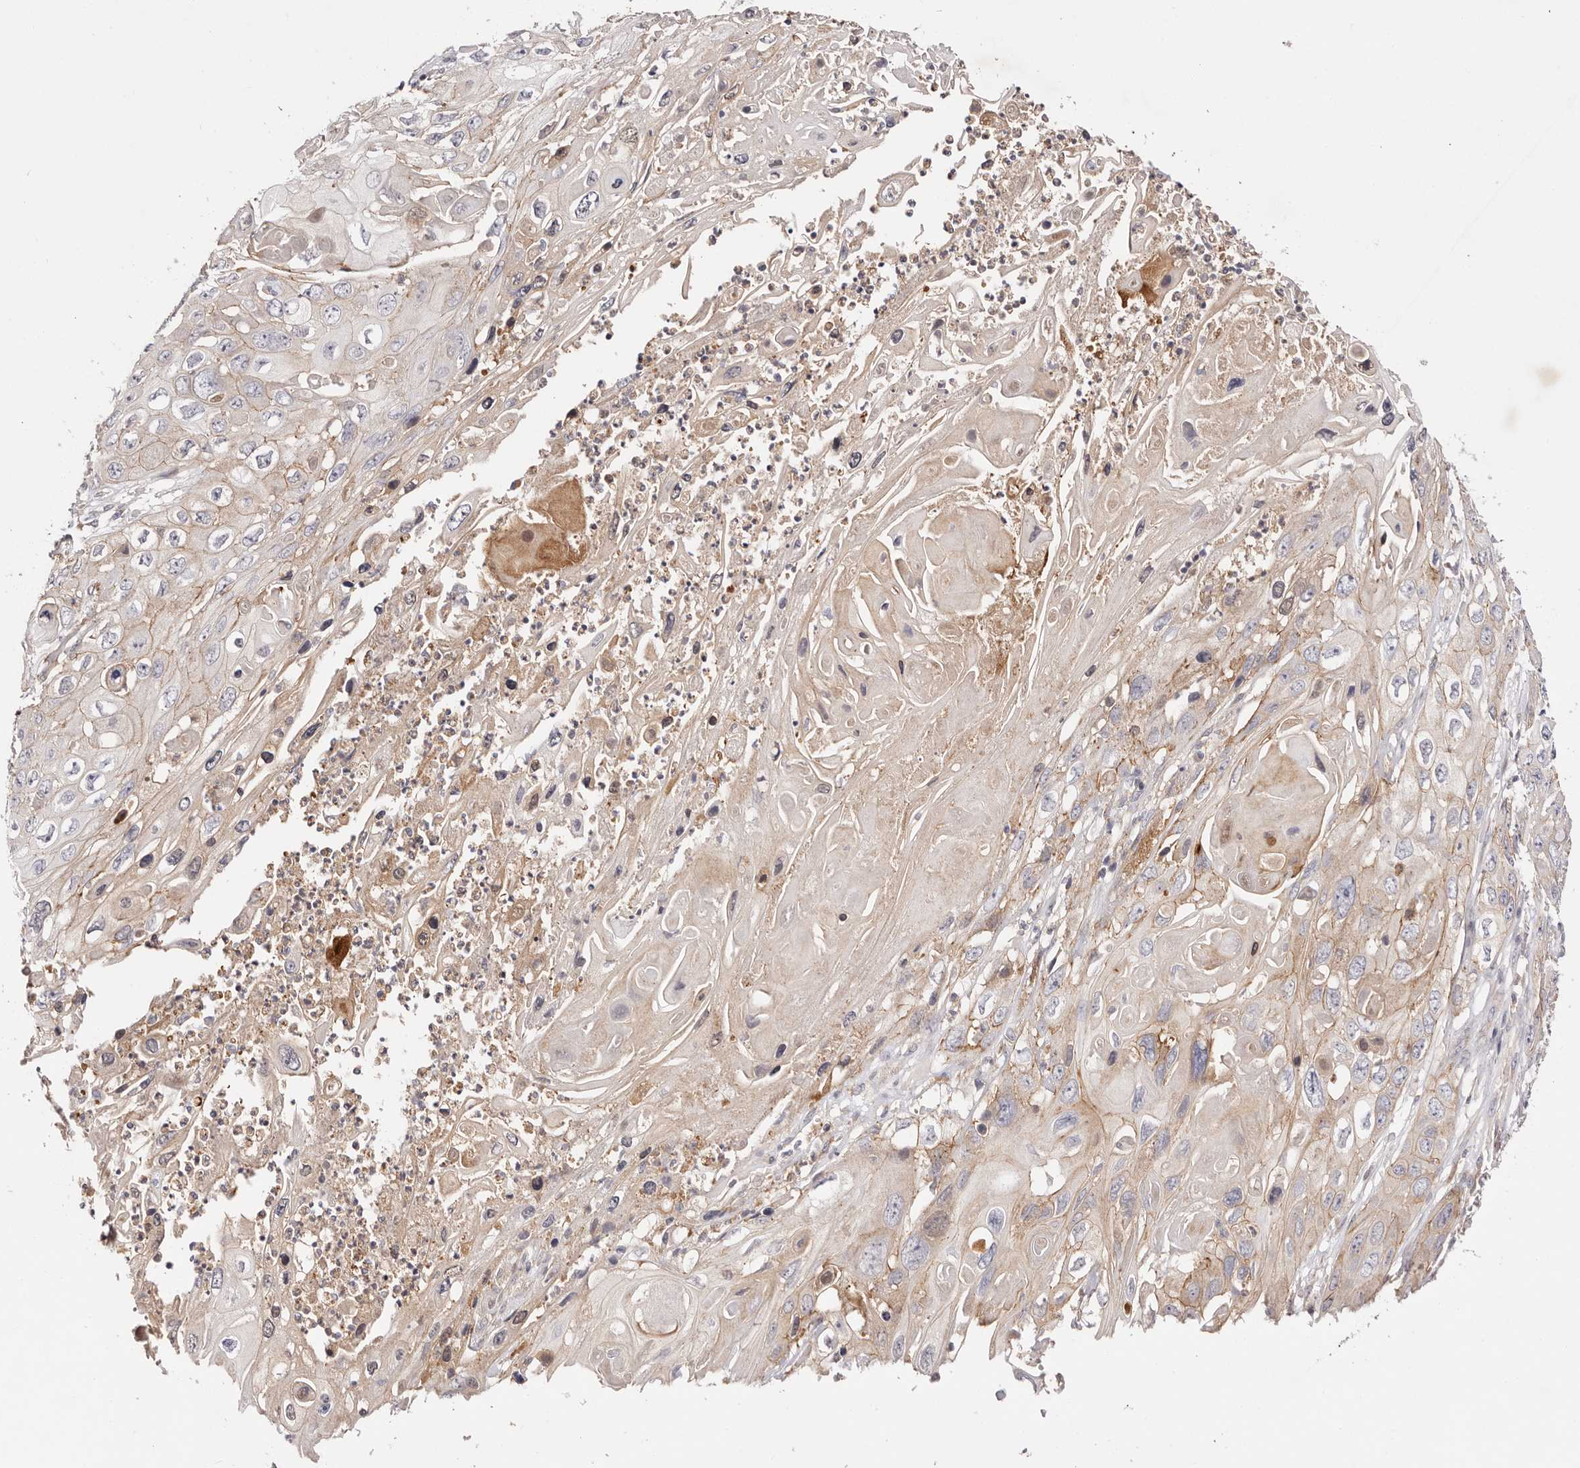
{"staining": {"intensity": "moderate", "quantity": "25%-75%", "location": "cytoplasmic/membranous"}, "tissue": "skin cancer", "cell_type": "Tumor cells", "image_type": "cancer", "snomed": [{"axis": "morphology", "description": "Squamous cell carcinoma, NOS"}, {"axis": "topography", "description": "Skin"}], "caption": "DAB (3,3'-diaminobenzidine) immunohistochemical staining of skin cancer shows moderate cytoplasmic/membranous protein expression in about 25%-75% of tumor cells.", "gene": "SLC35B2", "patient": {"sex": "male", "age": 55}}